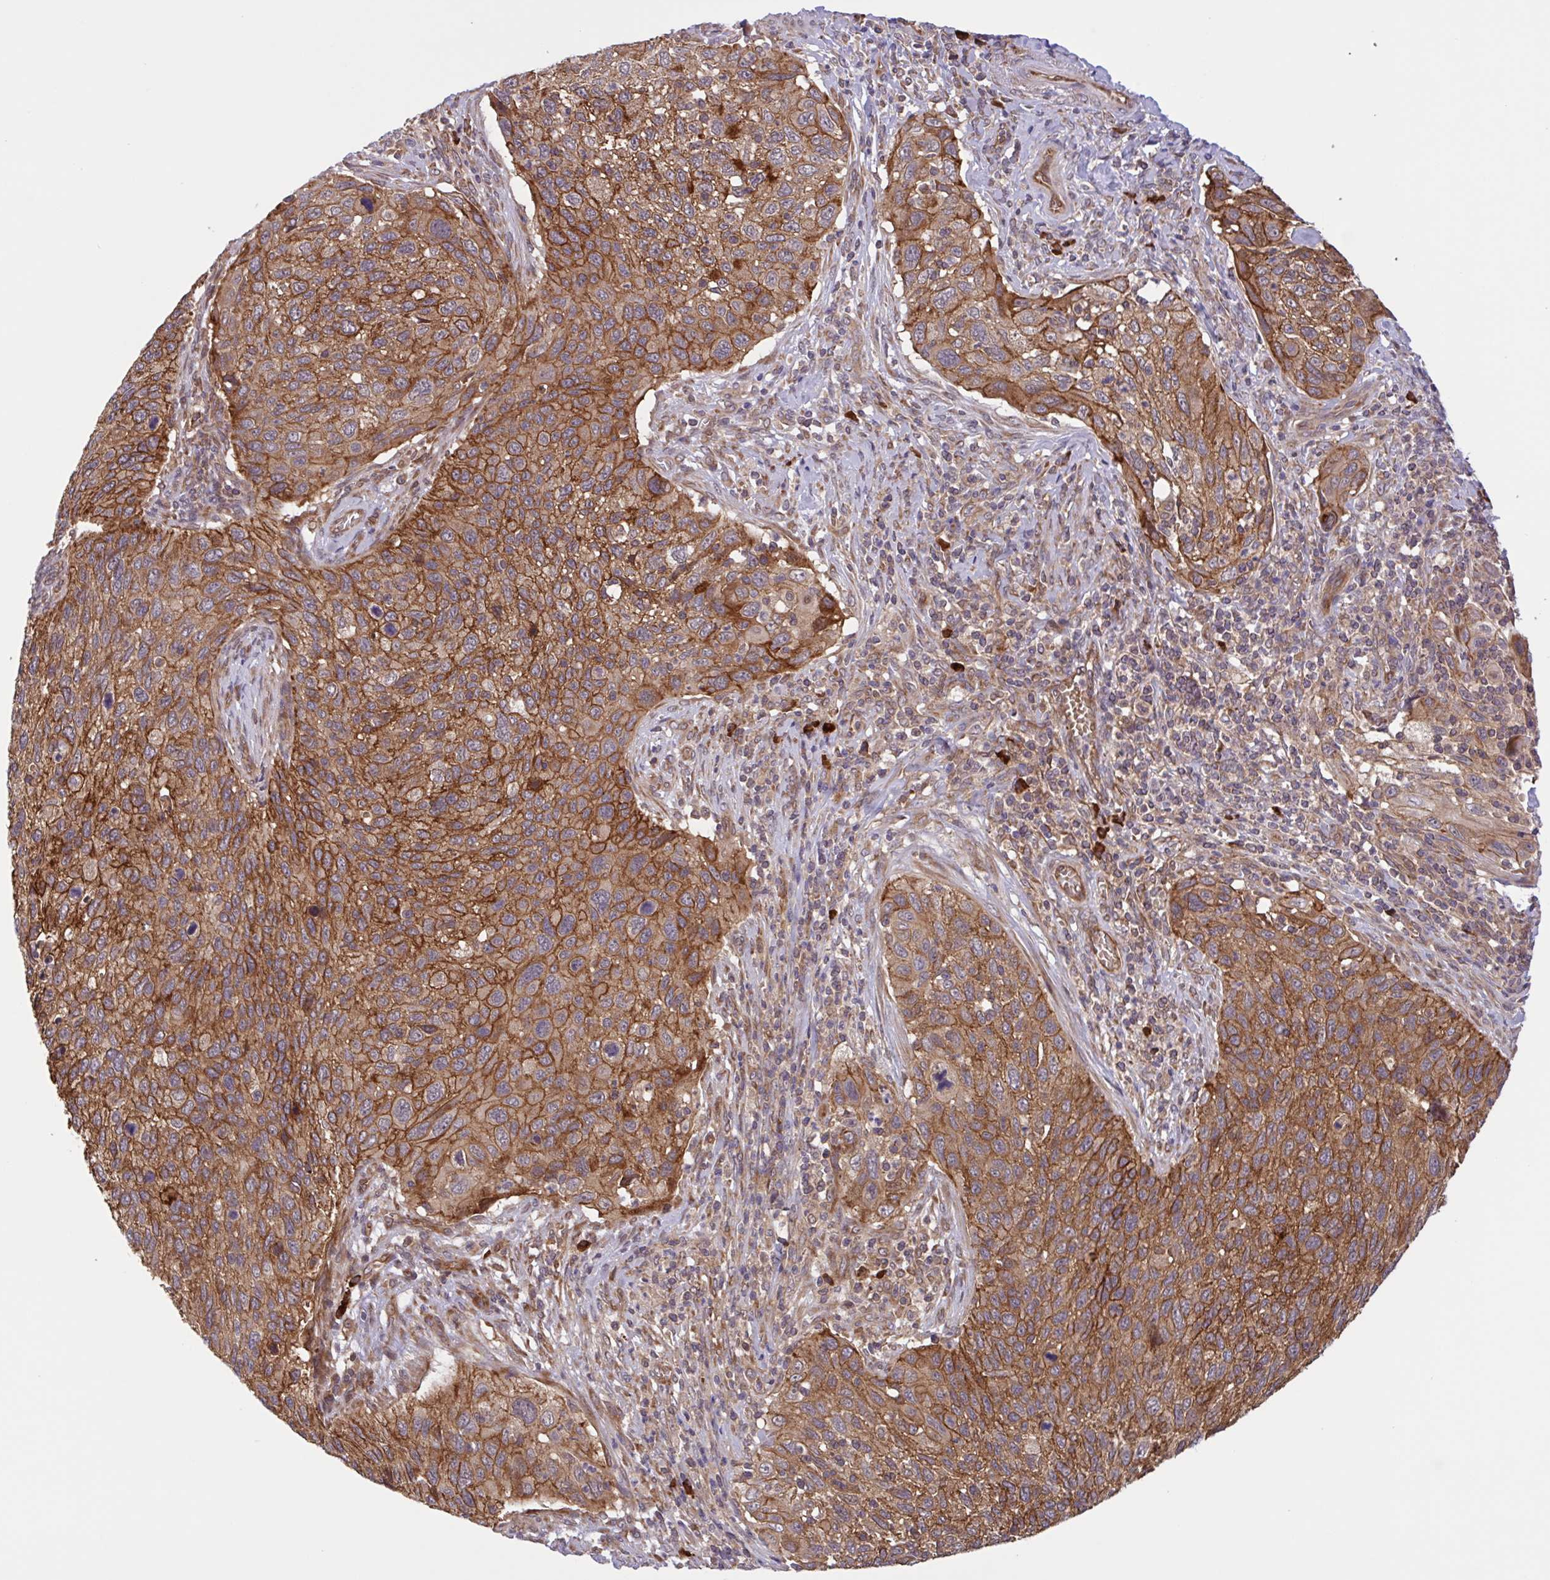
{"staining": {"intensity": "moderate", "quantity": ">75%", "location": "cytoplasmic/membranous"}, "tissue": "cervical cancer", "cell_type": "Tumor cells", "image_type": "cancer", "snomed": [{"axis": "morphology", "description": "Squamous cell carcinoma, NOS"}, {"axis": "topography", "description": "Cervix"}], "caption": "Tumor cells show medium levels of moderate cytoplasmic/membranous expression in approximately >75% of cells in cervical squamous cell carcinoma. (Brightfield microscopy of DAB IHC at high magnification).", "gene": "INTS10", "patient": {"sex": "female", "age": 70}}